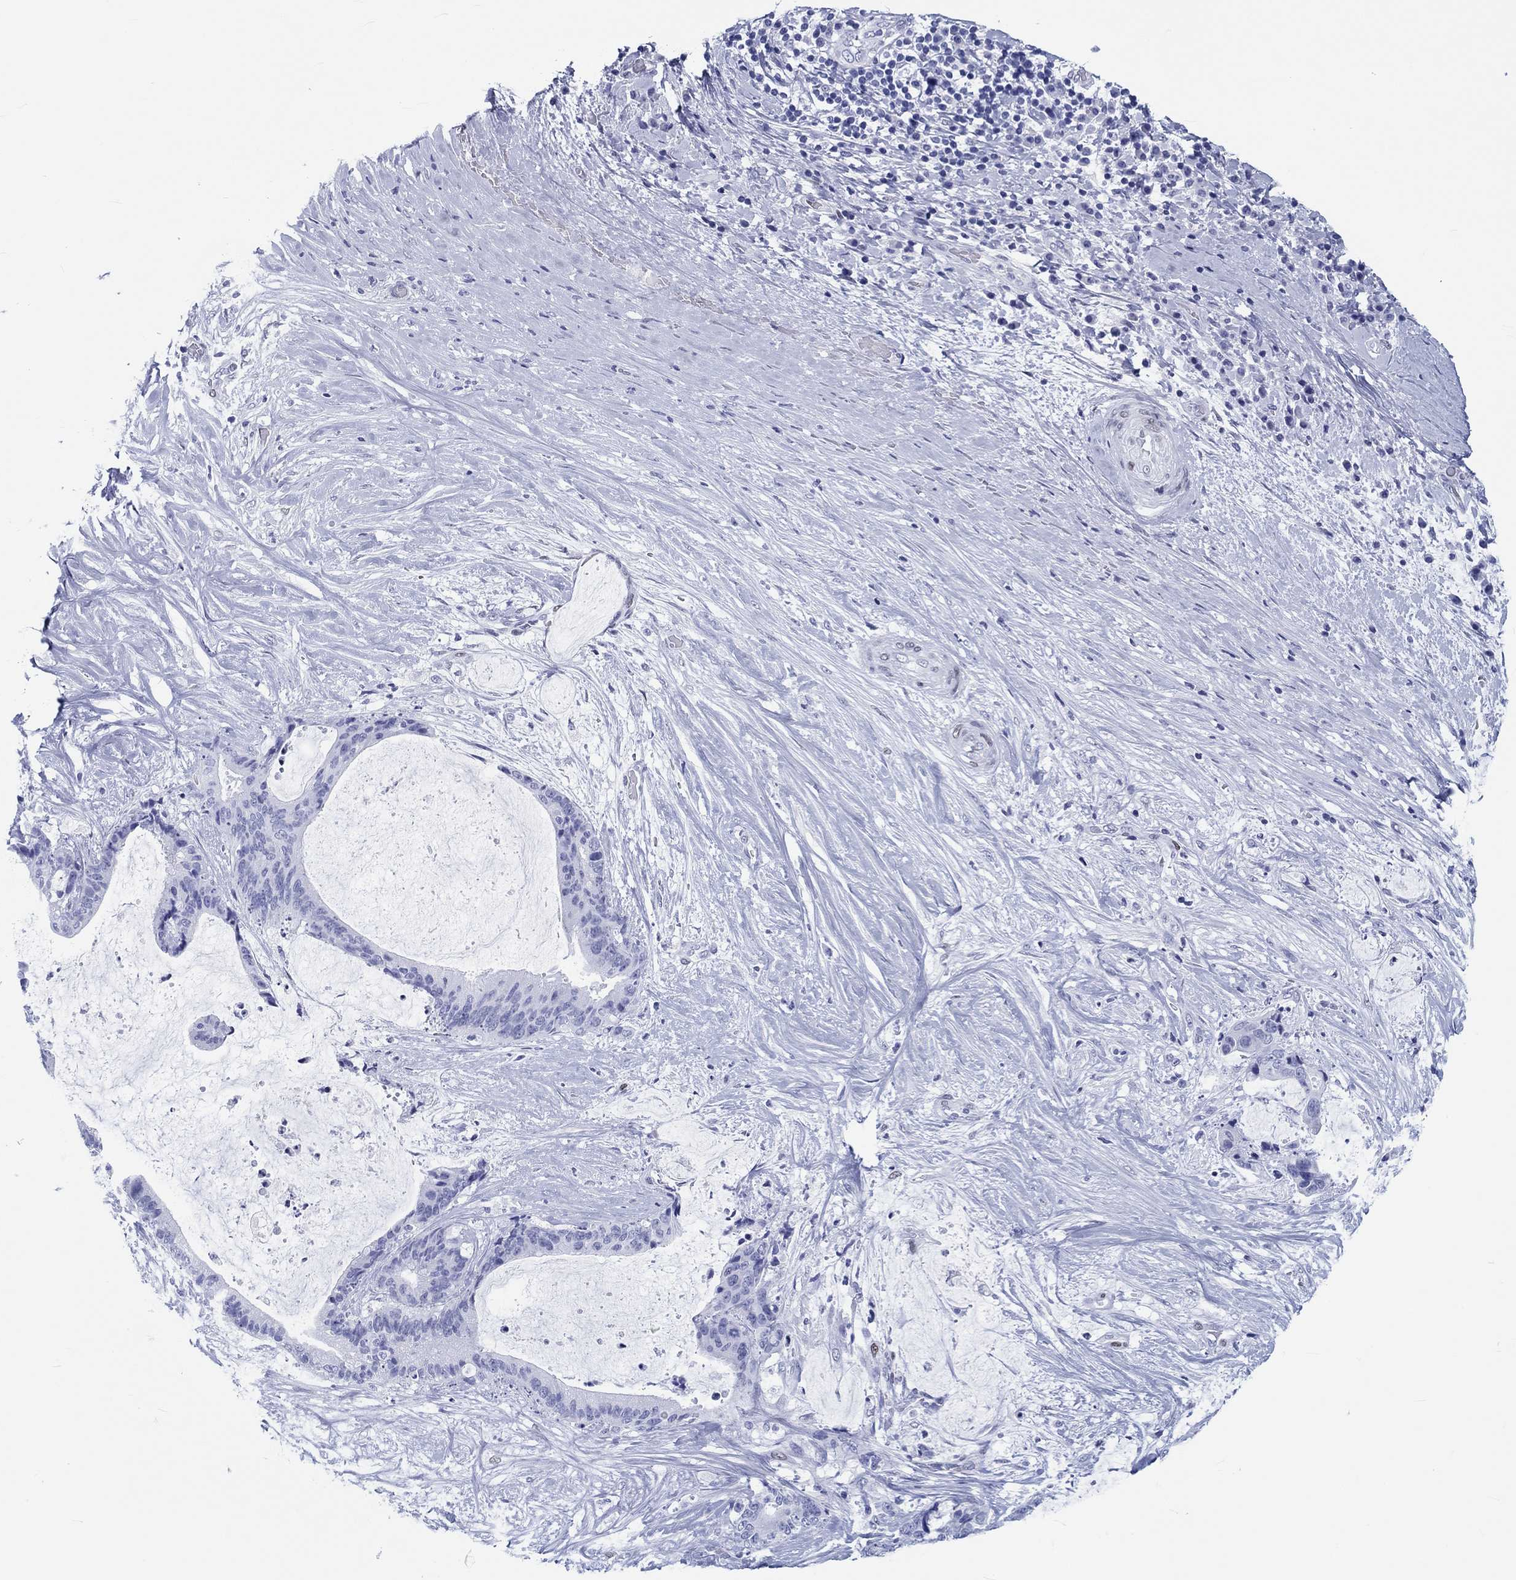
{"staining": {"intensity": "moderate", "quantity": "<25%", "location": "nuclear"}, "tissue": "liver cancer", "cell_type": "Tumor cells", "image_type": "cancer", "snomed": [{"axis": "morphology", "description": "Cholangiocarcinoma"}, {"axis": "topography", "description": "Liver"}], "caption": "Brown immunohistochemical staining in liver cholangiocarcinoma demonstrates moderate nuclear expression in approximately <25% of tumor cells.", "gene": "H1-1", "patient": {"sex": "female", "age": 73}}